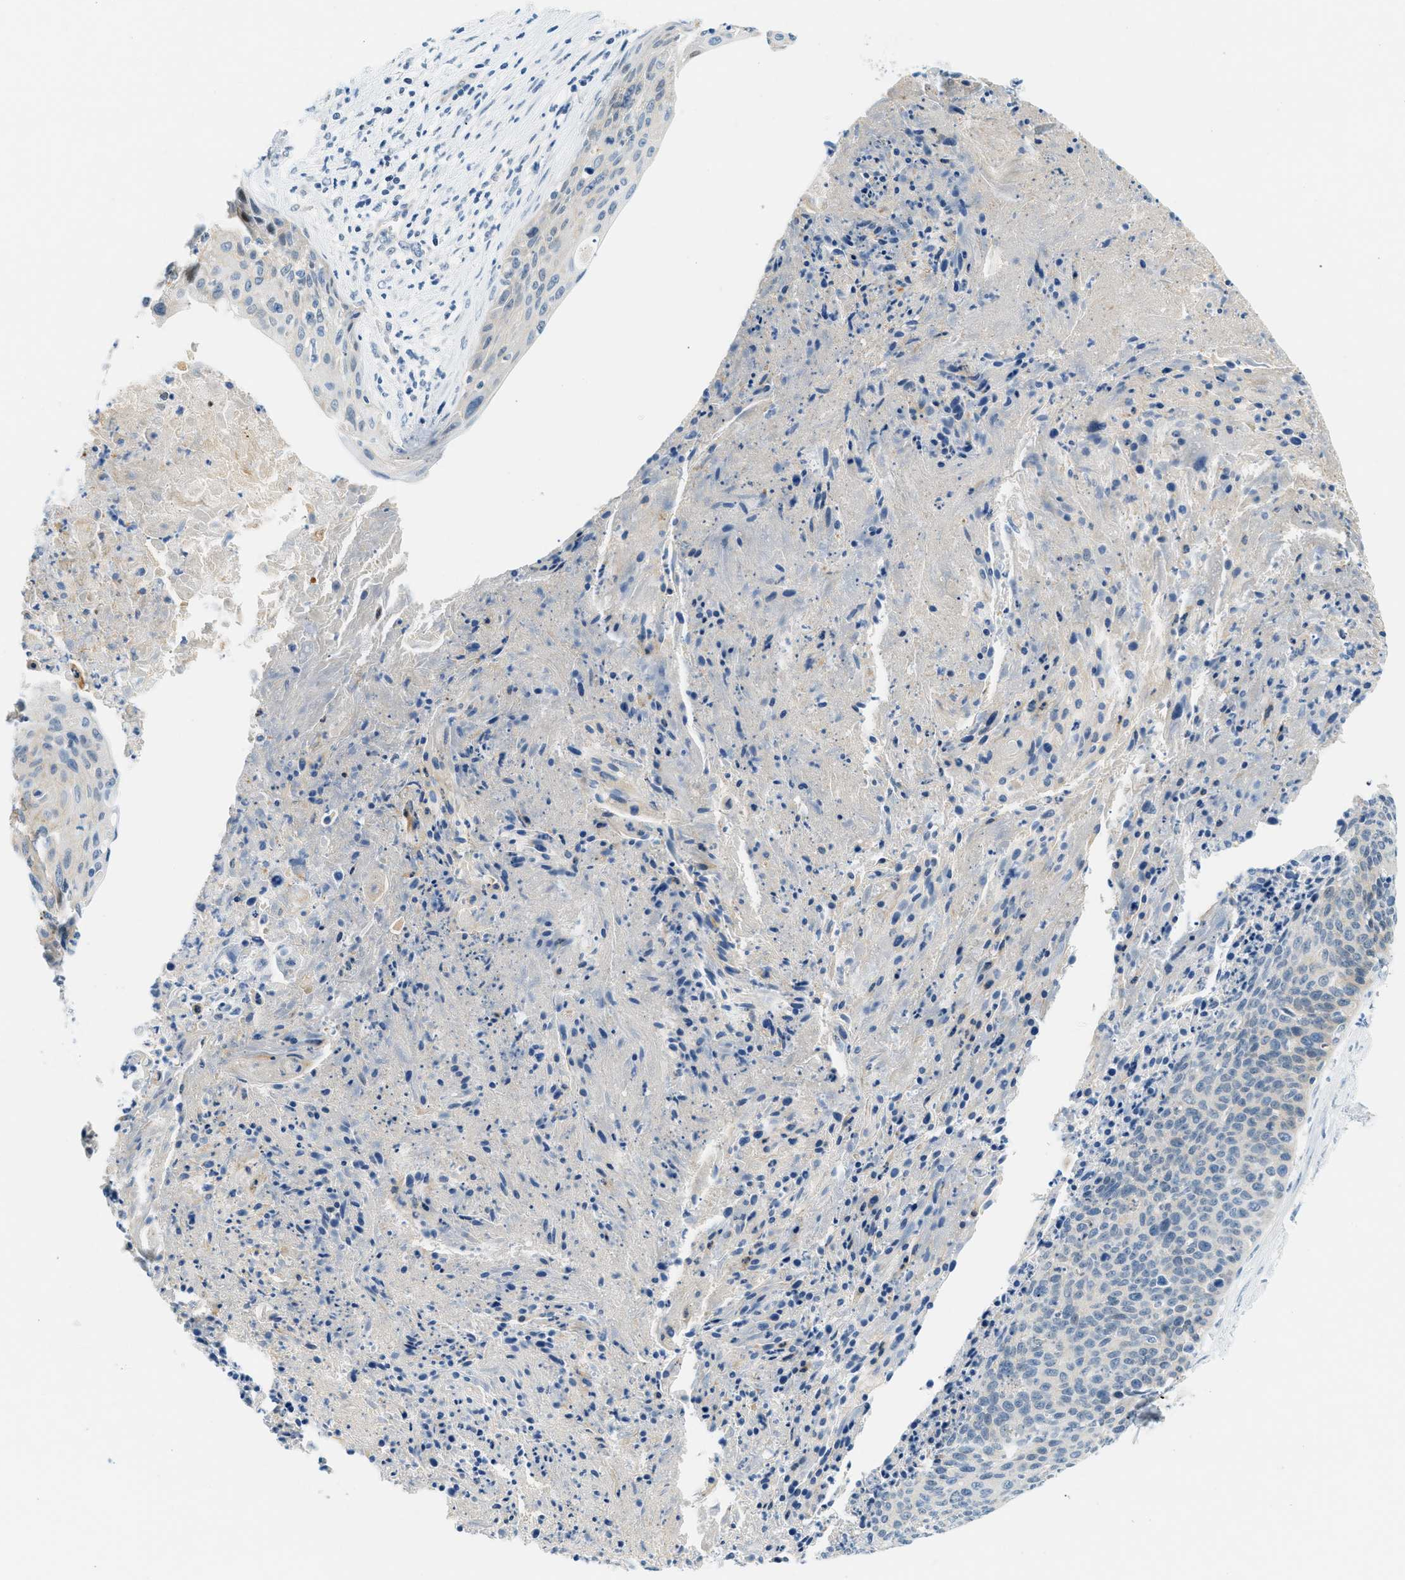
{"staining": {"intensity": "weak", "quantity": "<25%", "location": "cytoplasmic/membranous"}, "tissue": "cervical cancer", "cell_type": "Tumor cells", "image_type": "cancer", "snomed": [{"axis": "morphology", "description": "Squamous cell carcinoma, NOS"}, {"axis": "topography", "description": "Cervix"}], "caption": "Tumor cells are negative for brown protein staining in cervical cancer (squamous cell carcinoma). The staining is performed using DAB (3,3'-diaminobenzidine) brown chromogen with nuclei counter-stained in using hematoxylin.", "gene": "CYP4X1", "patient": {"sex": "female", "age": 55}}